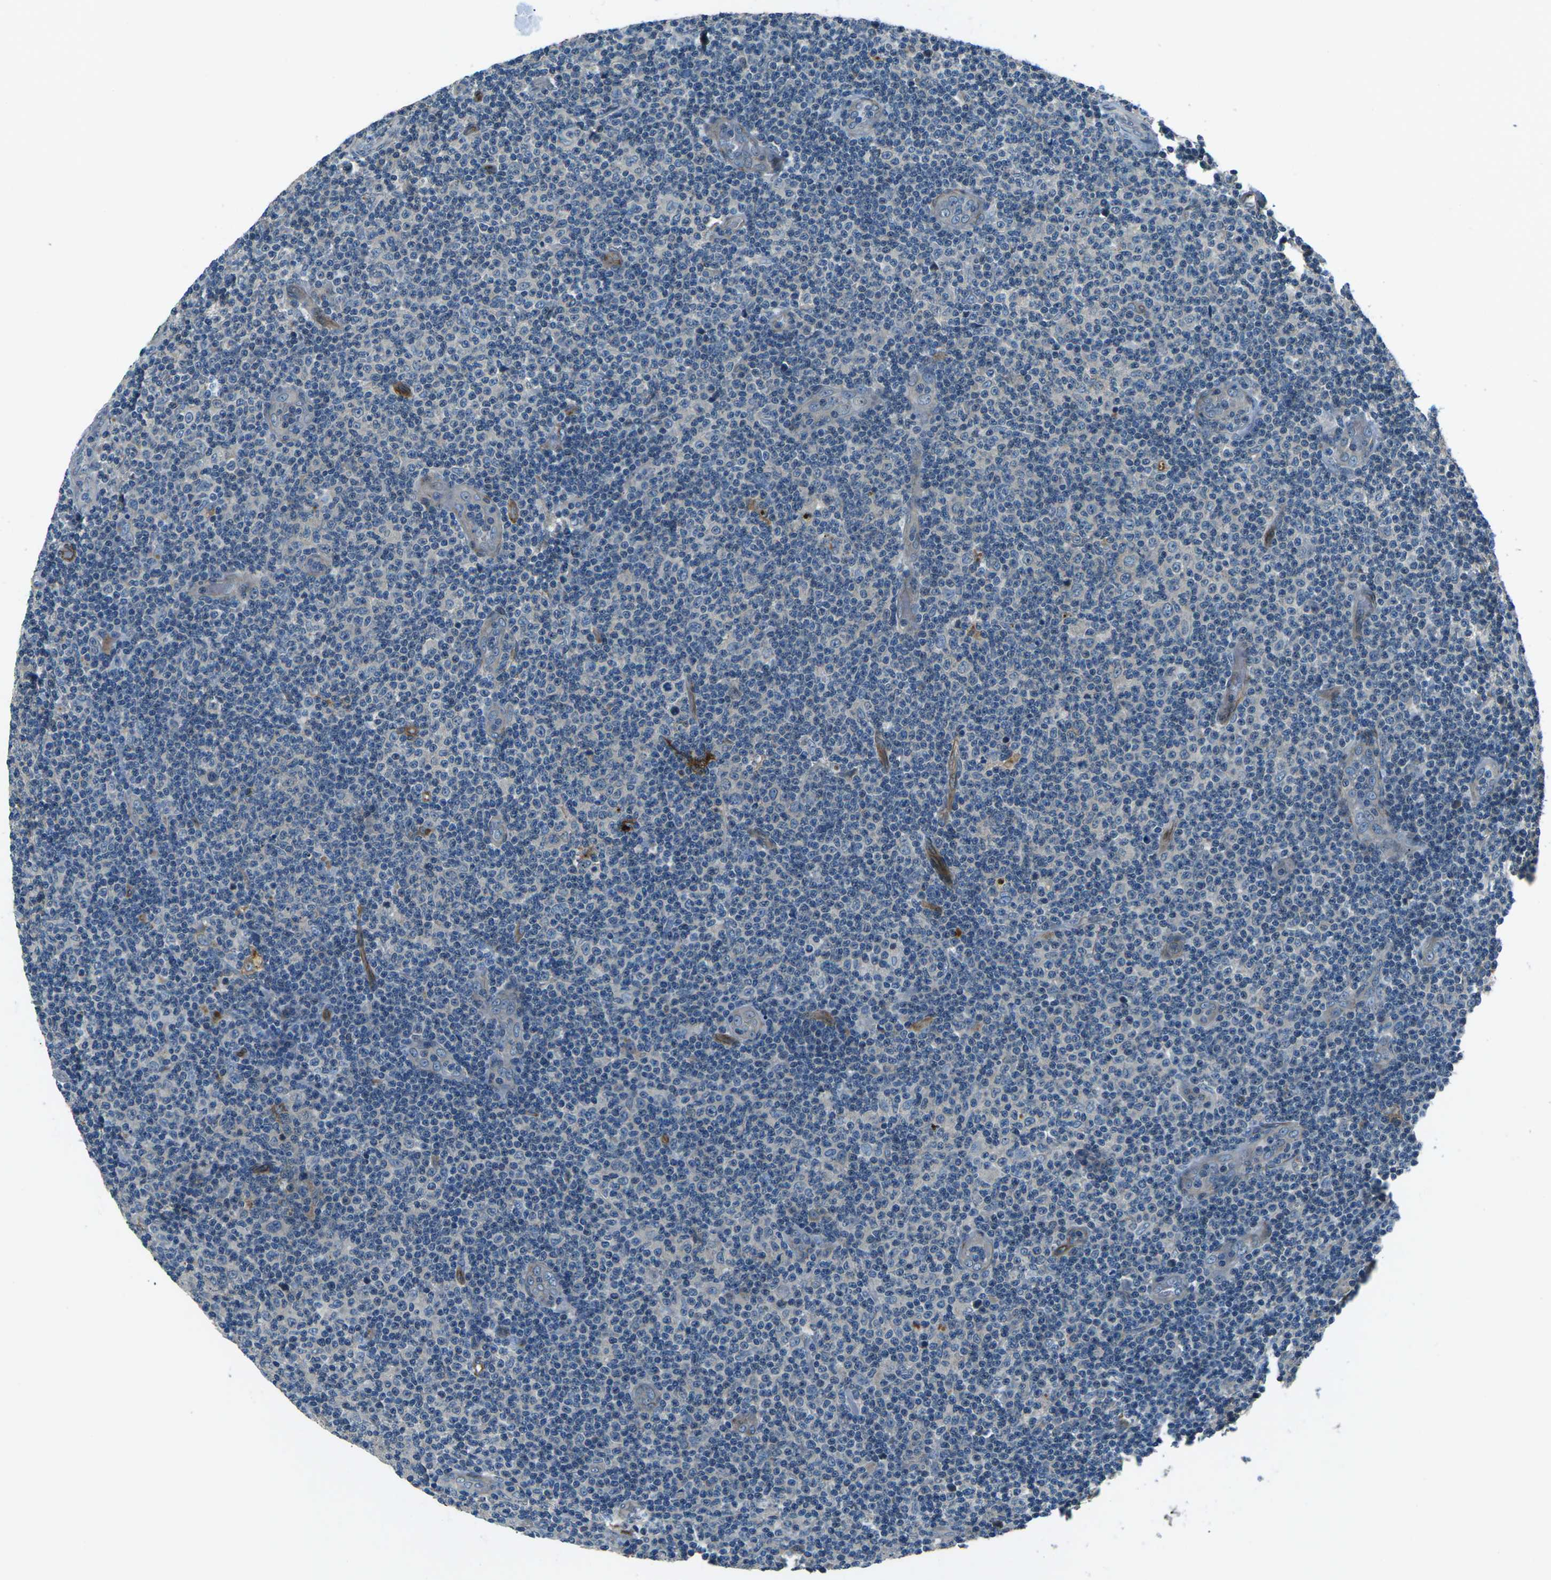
{"staining": {"intensity": "negative", "quantity": "none", "location": "none"}, "tissue": "lymphoma", "cell_type": "Tumor cells", "image_type": "cancer", "snomed": [{"axis": "morphology", "description": "Malignant lymphoma, non-Hodgkin's type, Low grade"}, {"axis": "topography", "description": "Lymph node"}], "caption": "The immunohistochemistry photomicrograph has no significant staining in tumor cells of lymphoma tissue.", "gene": "AFAP1", "patient": {"sex": "male", "age": 83}}